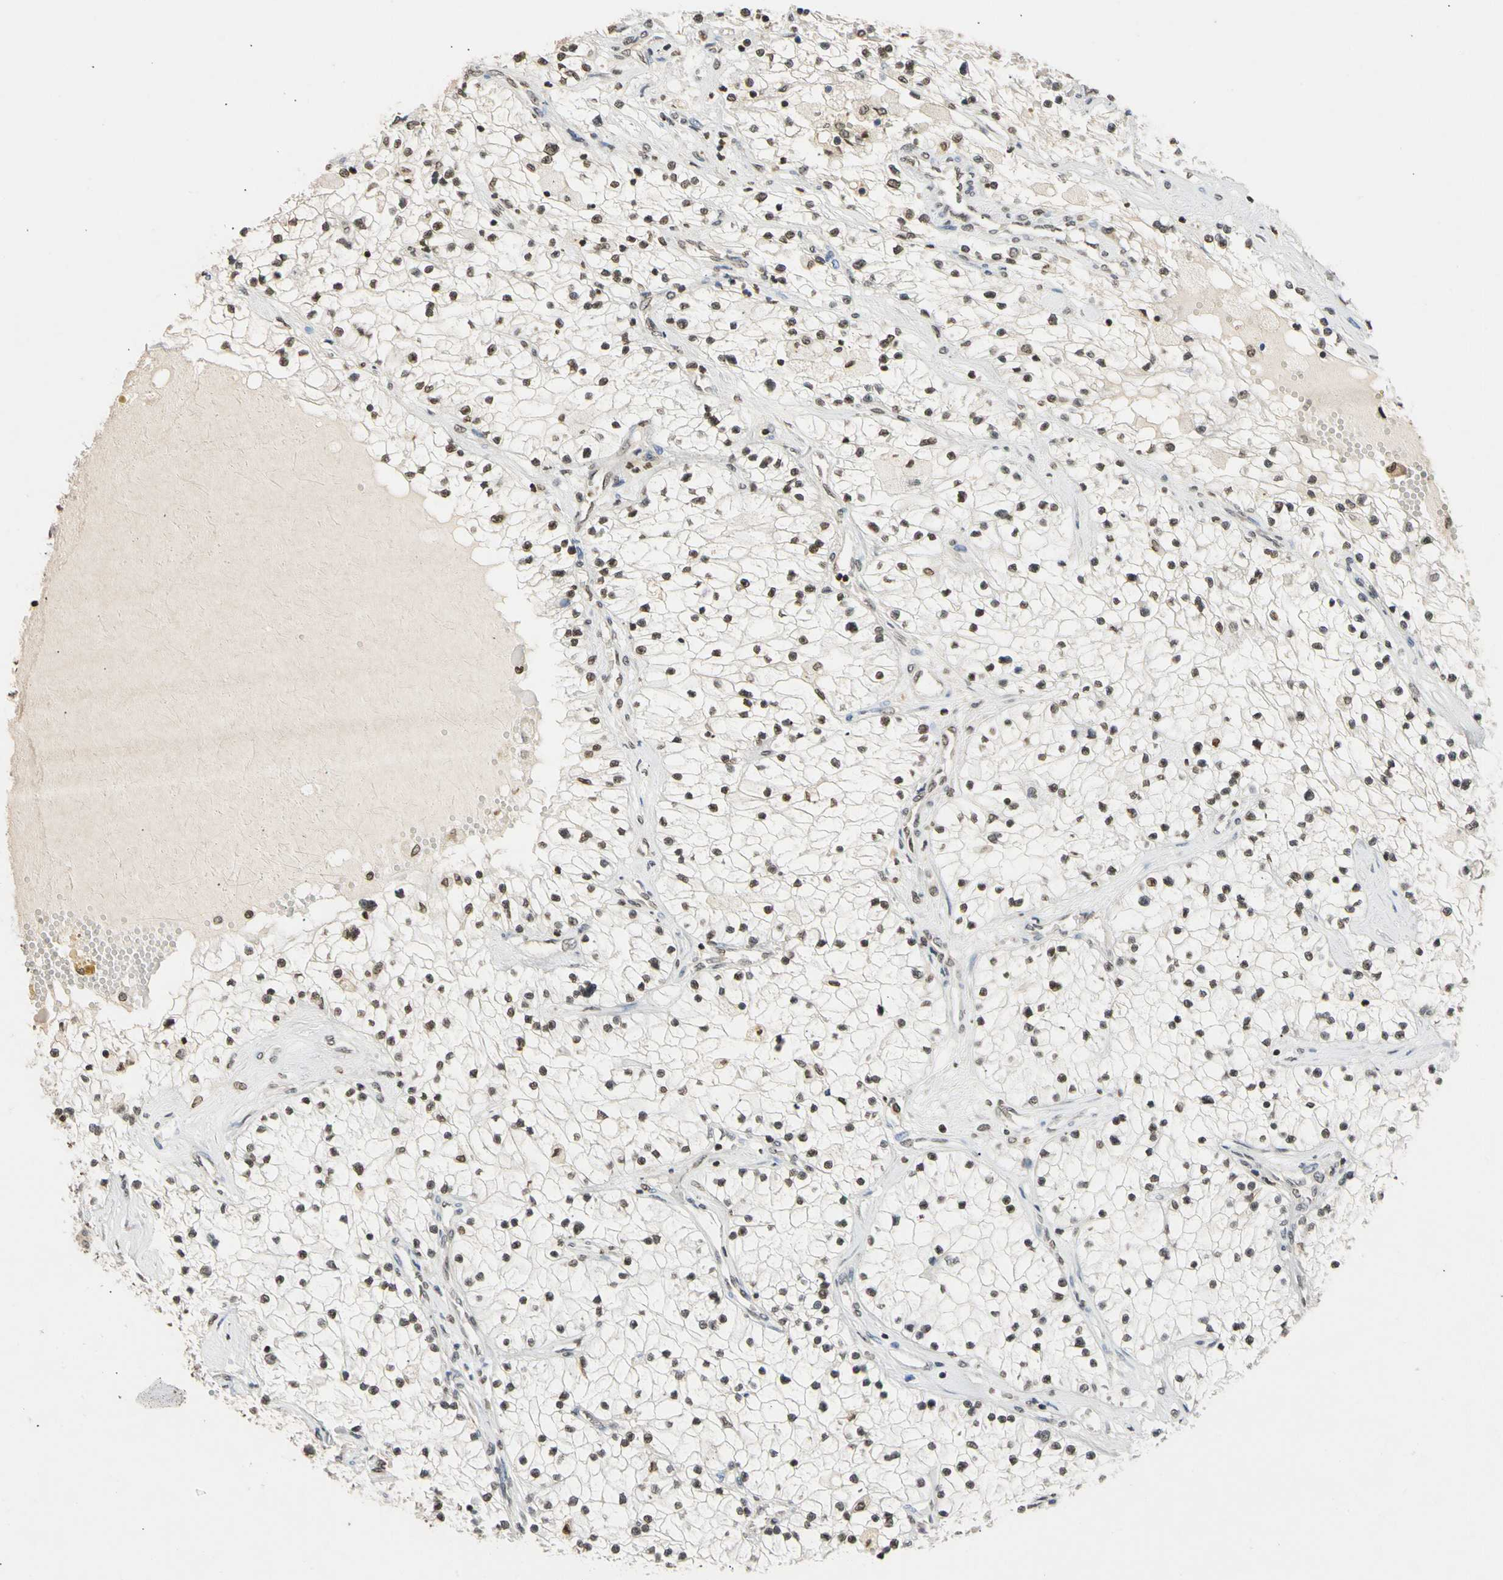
{"staining": {"intensity": "moderate", "quantity": ">75%", "location": "nuclear"}, "tissue": "renal cancer", "cell_type": "Tumor cells", "image_type": "cancer", "snomed": [{"axis": "morphology", "description": "Adenocarcinoma, NOS"}, {"axis": "topography", "description": "Kidney"}], "caption": "Protein staining of renal adenocarcinoma tissue demonstrates moderate nuclear positivity in about >75% of tumor cells. Using DAB (3,3'-diaminobenzidine) (brown) and hematoxylin (blue) stains, captured at high magnification using brightfield microscopy.", "gene": "GPX4", "patient": {"sex": "male", "age": 68}}